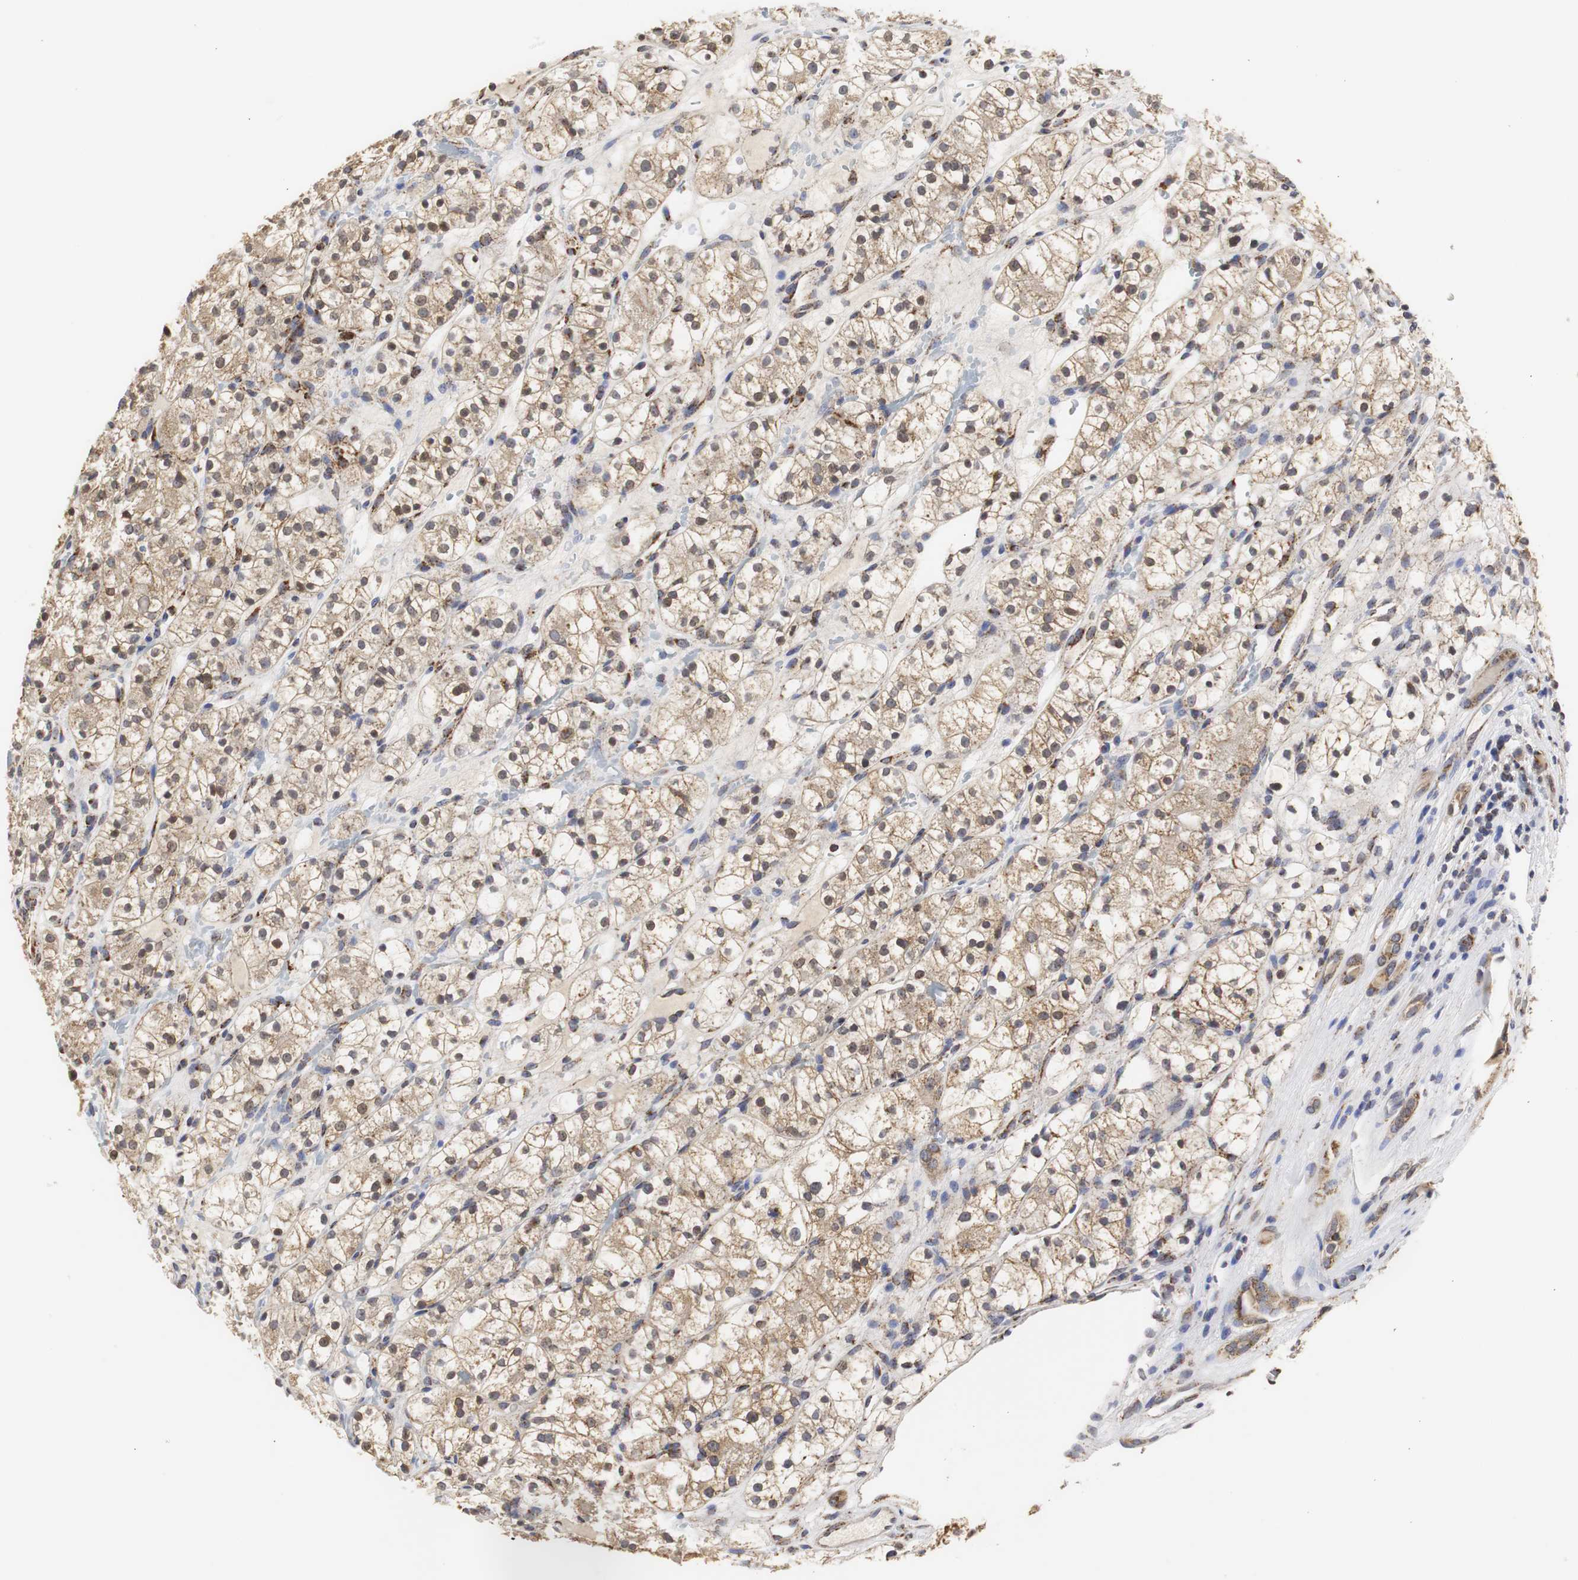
{"staining": {"intensity": "weak", "quantity": "25%-75%", "location": "cytoplasmic/membranous,nuclear"}, "tissue": "renal cancer", "cell_type": "Tumor cells", "image_type": "cancer", "snomed": [{"axis": "morphology", "description": "Adenocarcinoma, NOS"}, {"axis": "topography", "description": "Kidney"}], "caption": "Adenocarcinoma (renal) stained with a protein marker reveals weak staining in tumor cells.", "gene": "HSD17B10", "patient": {"sex": "female", "age": 60}}